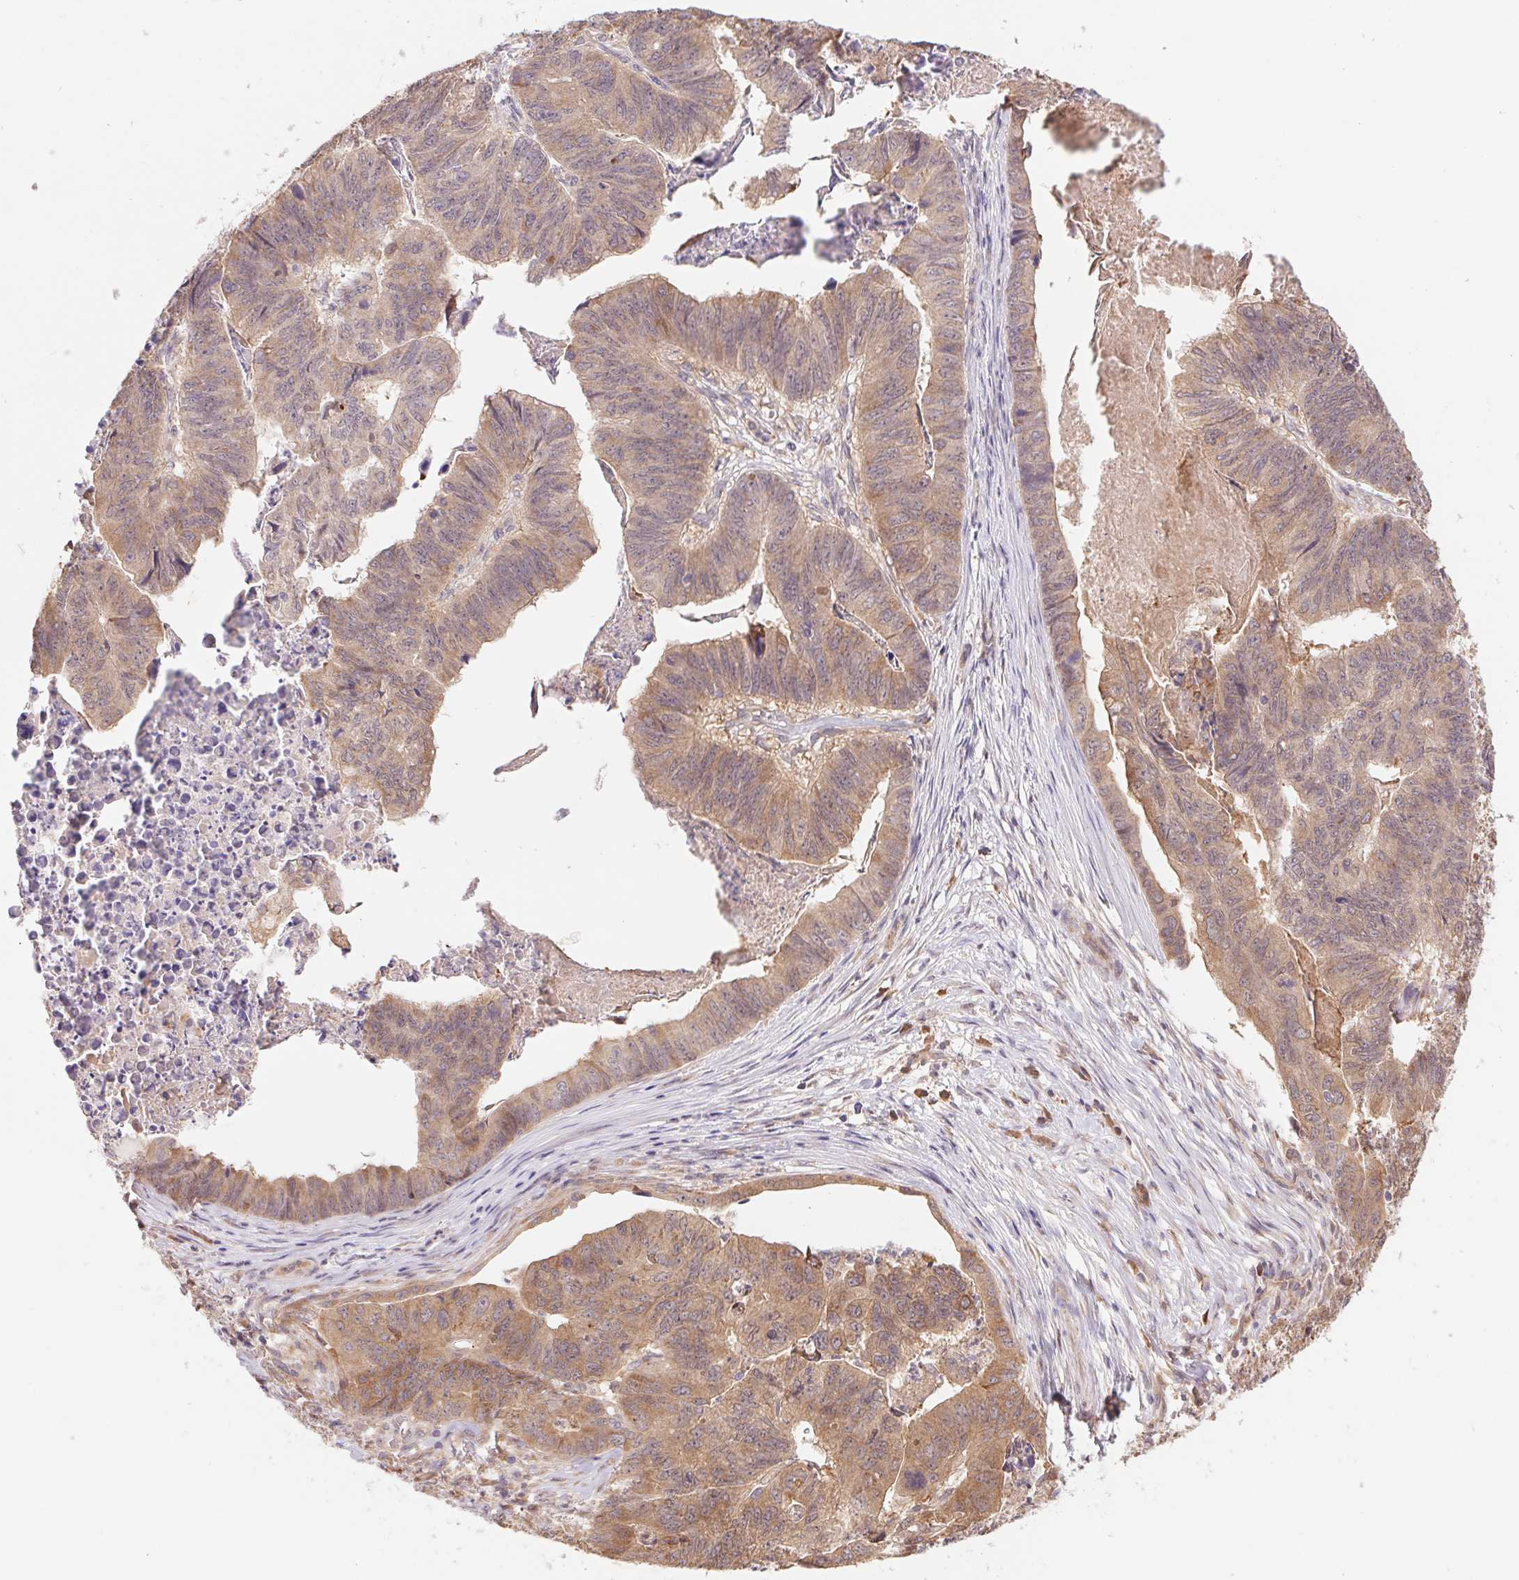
{"staining": {"intensity": "weak", "quantity": ">75%", "location": "cytoplasmic/membranous"}, "tissue": "stomach cancer", "cell_type": "Tumor cells", "image_type": "cancer", "snomed": [{"axis": "morphology", "description": "Adenocarcinoma, NOS"}, {"axis": "topography", "description": "Stomach, lower"}], "caption": "There is low levels of weak cytoplasmic/membranous expression in tumor cells of adenocarcinoma (stomach), as demonstrated by immunohistochemical staining (brown color).", "gene": "RRM1", "patient": {"sex": "male", "age": 77}}